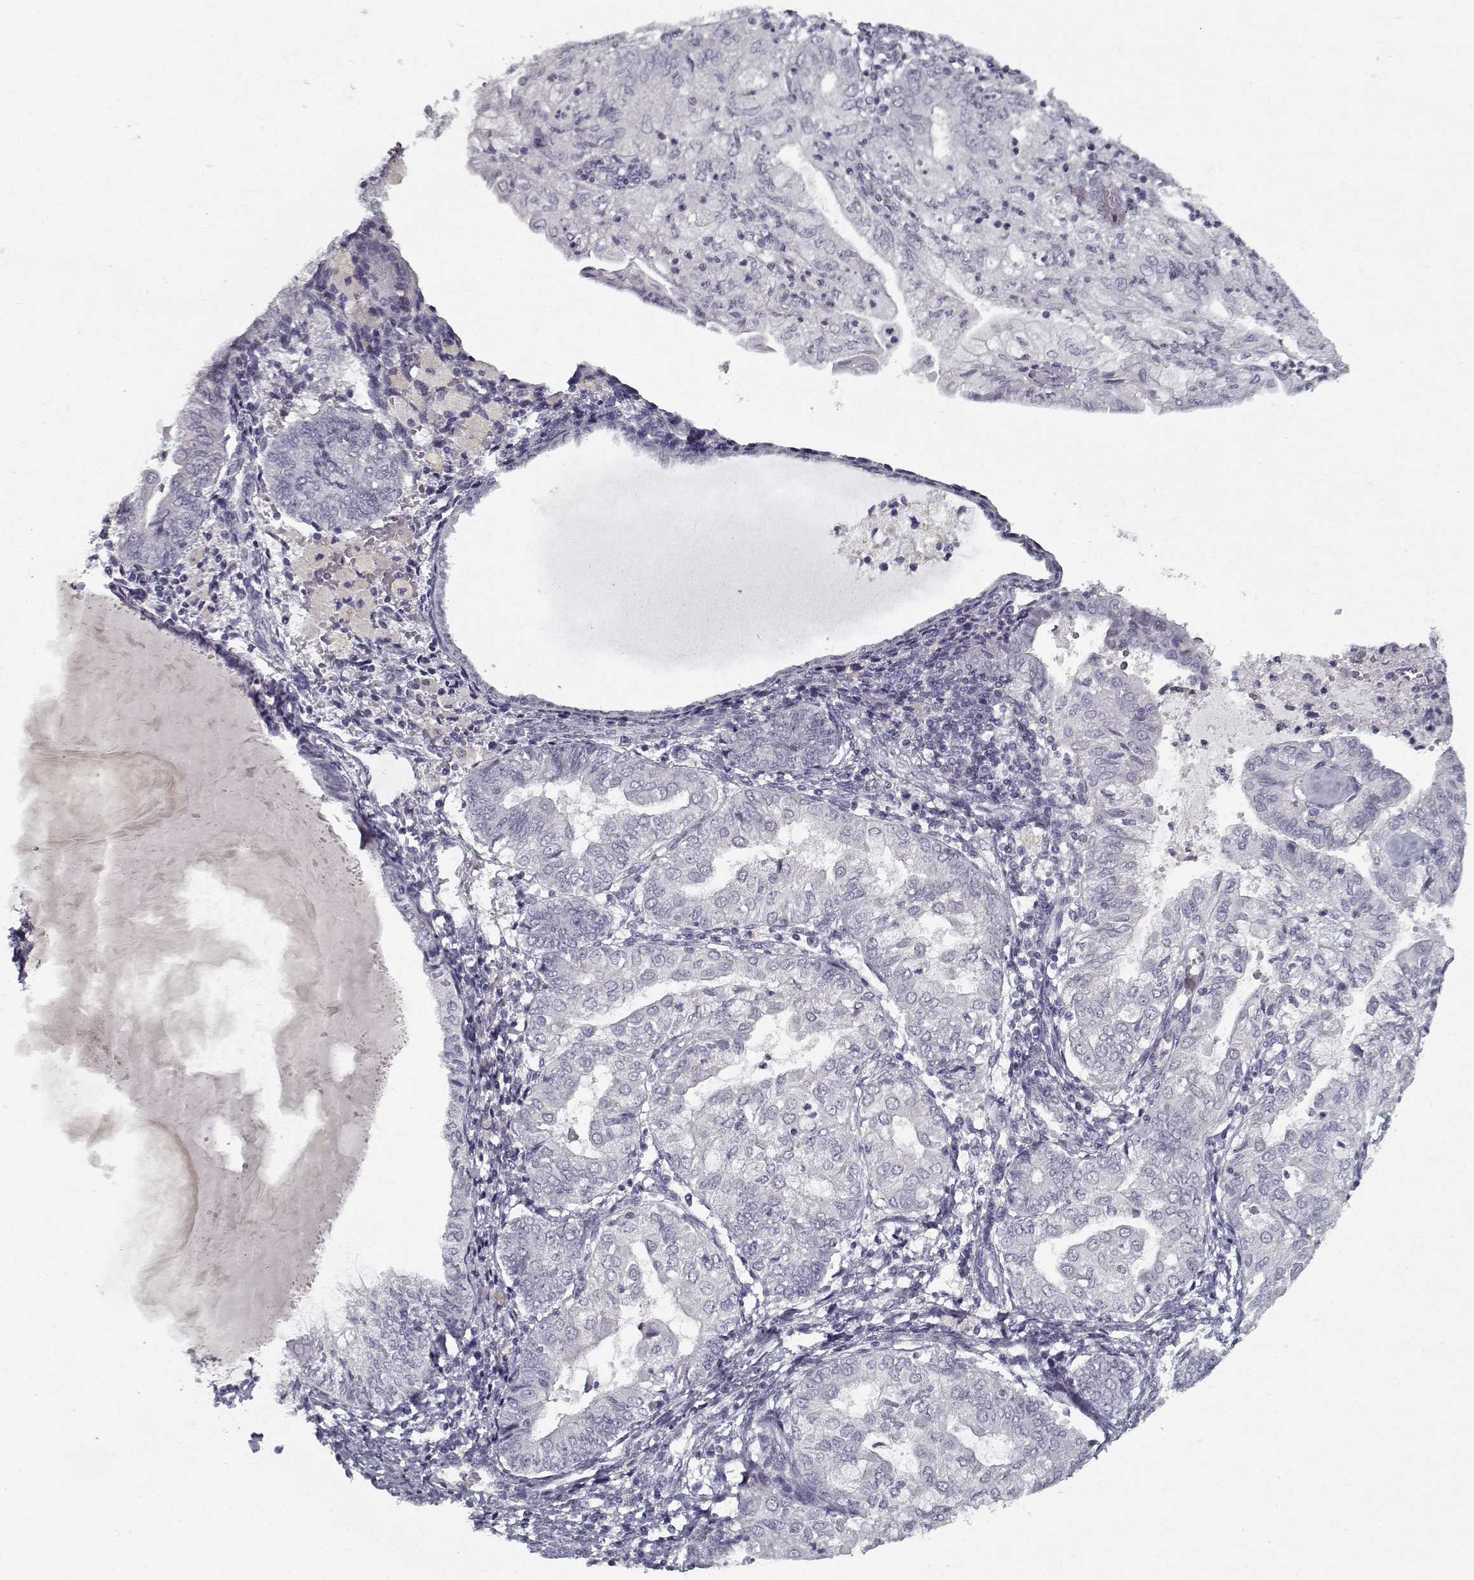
{"staining": {"intensity": "negative", "quantity": "none", "location": "none"}, "tissue": "endometrial cancer", "cell_type": "Tumor cells", "image_type": "cancer", "snomed": [{"axis": "morphology", "description": "Adenocarcinoma, NOS"}, {"axis": "topography", "description": "Endometrium"}], "caption": "Immunohistochemistry (IHC) photomicrograph of adenocarcinoma (endometrial) stained for a protein (brown), which demonstrates no positivity in tumor cells.", "gene": "GAD2", "patient": {"sex": "female", "age": 68}}